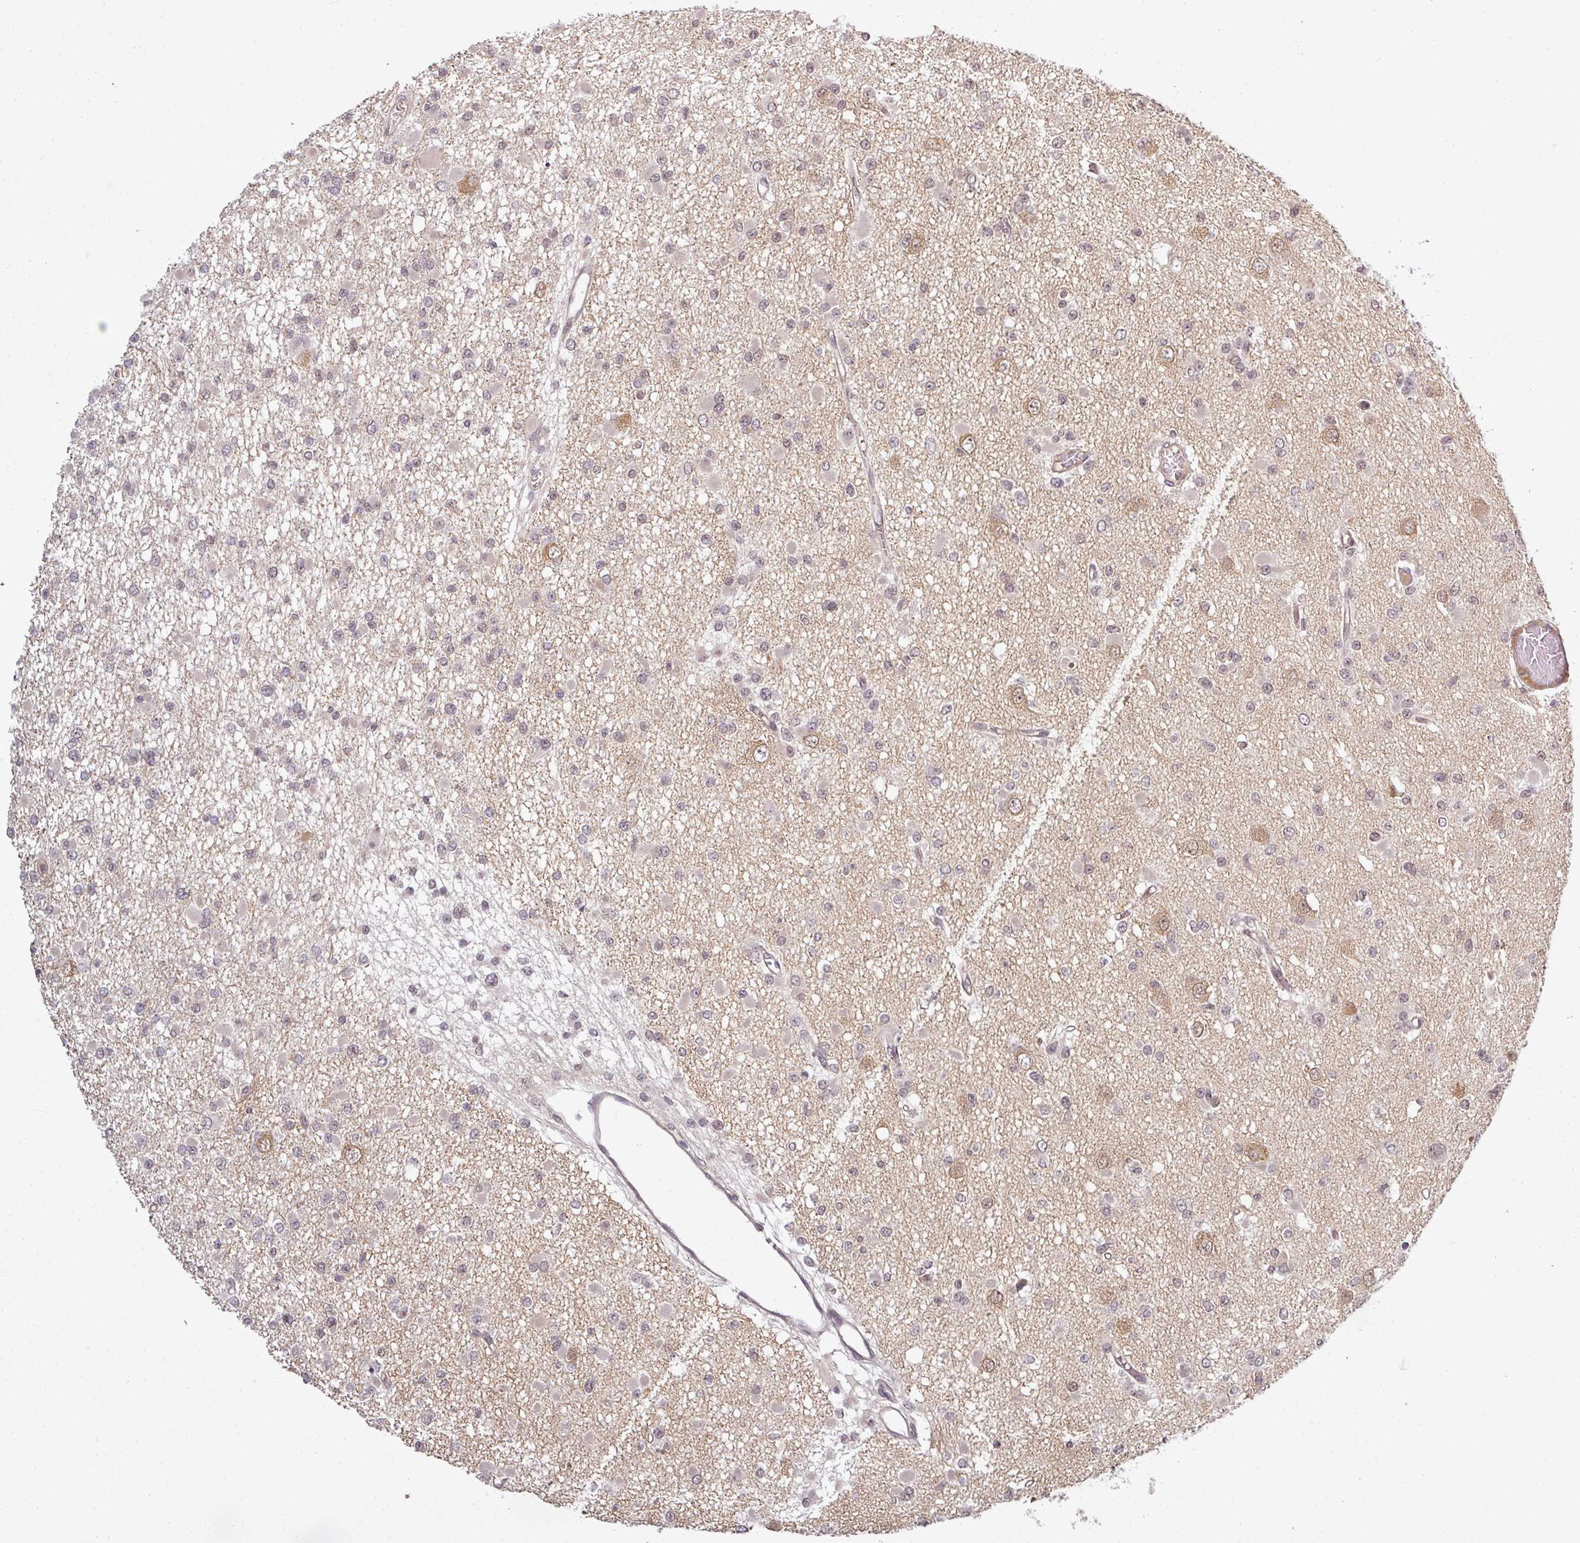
{"staining": {"intensity": "negative", "quantity": "none", "location": "none"}, "tissue": "glioma", "cell_type": "Tumor cells", "image_type": "cancer", "snomed": [{"axis": "morphology", "description": "Glioma, malignant, Low grade"}, {"axis": "topography", "description": "Brain"}], "caption": "DAB (3,3'-diaminobenzidine) immunohistochemical staining of low-grade glioma (malignant) exhibits no significant positivity in tumor cells.", "gene": "TUSC3", "patient": {"sex": "female", "age": 22}}